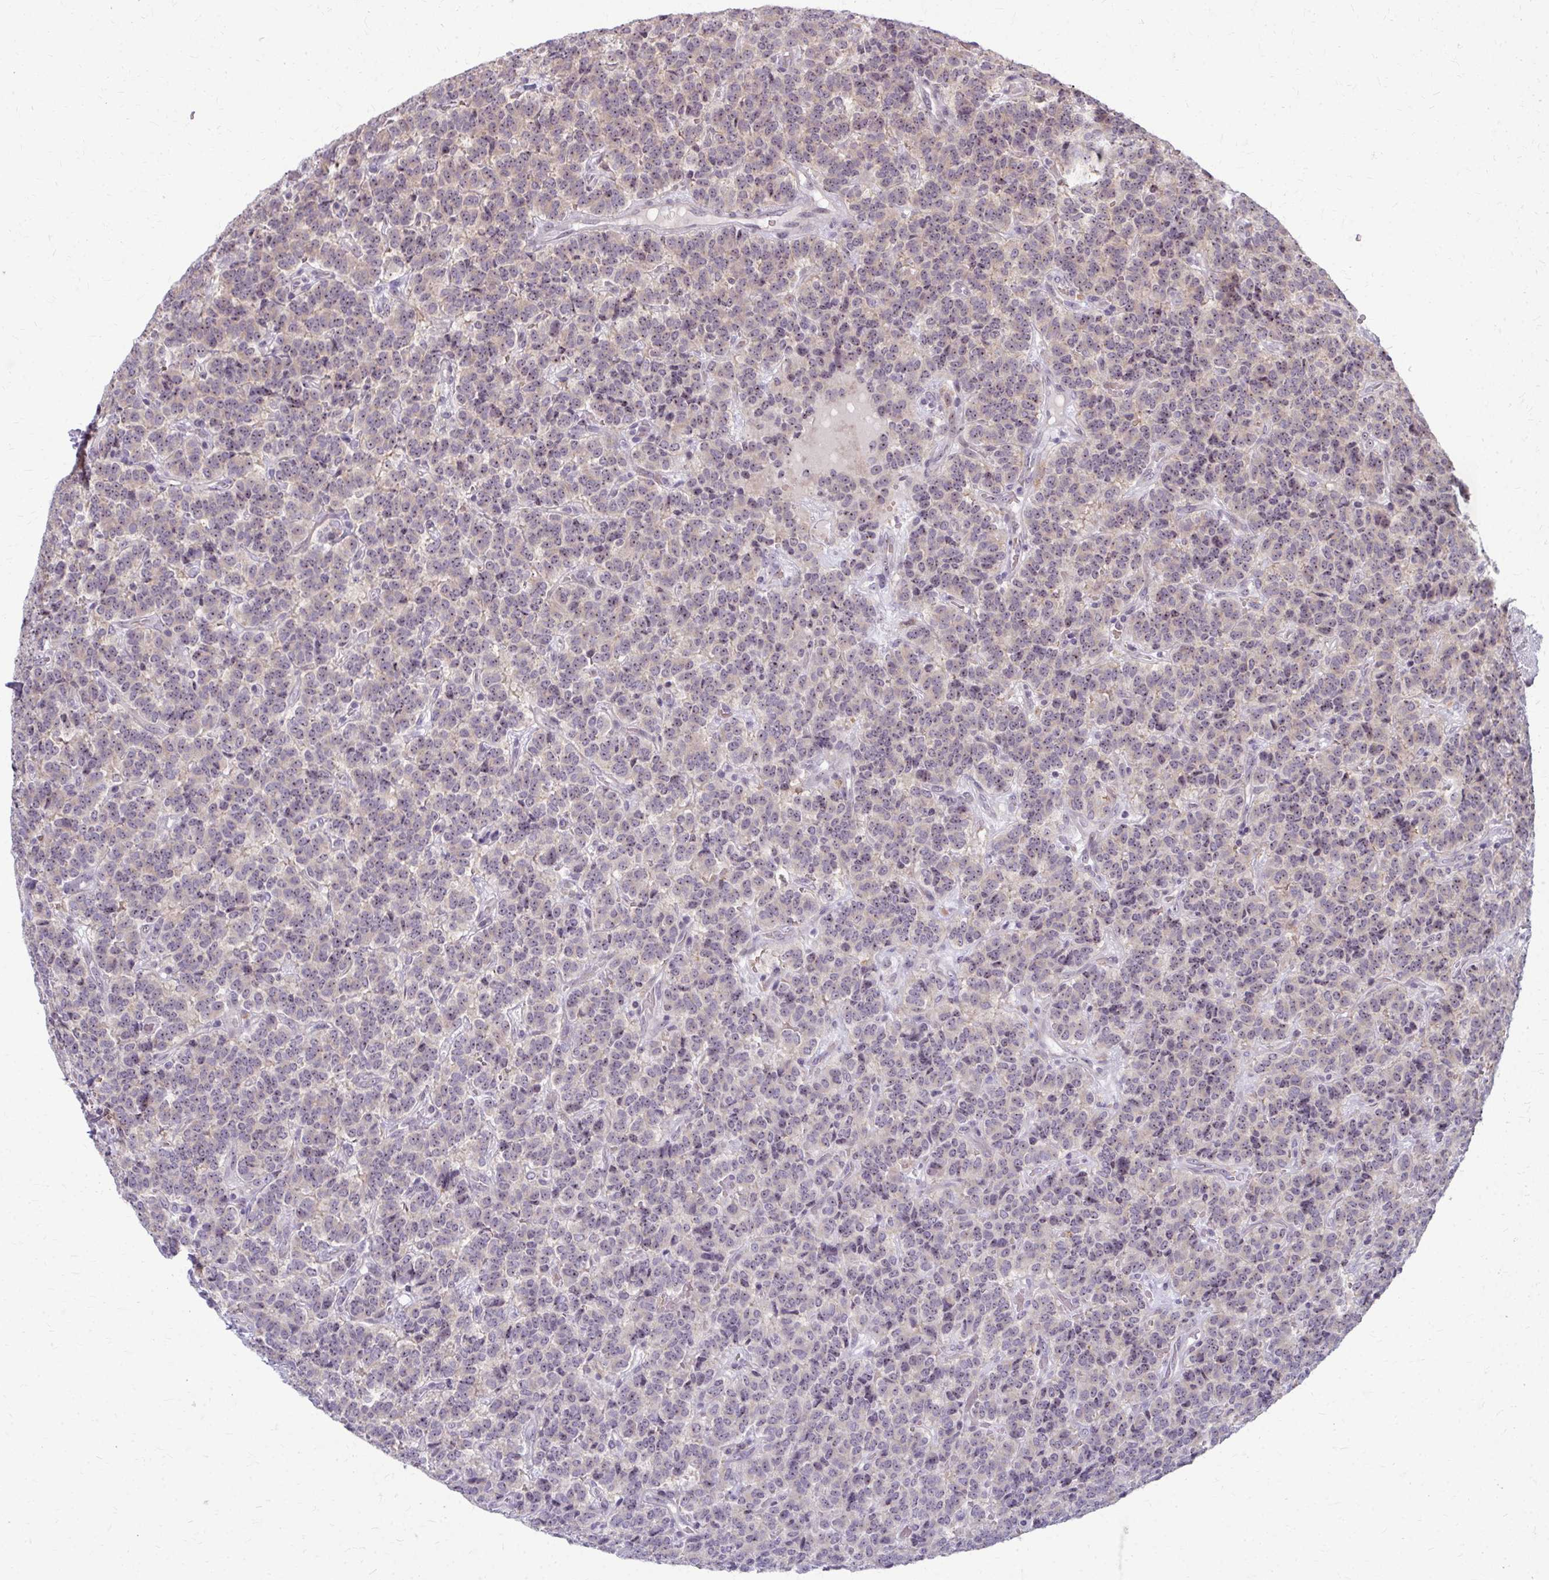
{"staining": {"intensity": "moderate", "quantity": ">75%", "location": "nuclear"}, "tissue": "carcinoid", "cell_type": "Tumor cells", "image_type": "cancer", "snomed": [{"axis": "morphology", "description": "Carcinoid, malignant, NOS"}, {"axis": "topography", "description": "Pancreas"}], "caption": "Carcinoid (malignant) stained for a protein (brown) exhibits moderate nuclear positive positivity in approximately >75% of tumor cells.", "gene": "NUDT16", "patient": {"sex": "male", "age": 36}}